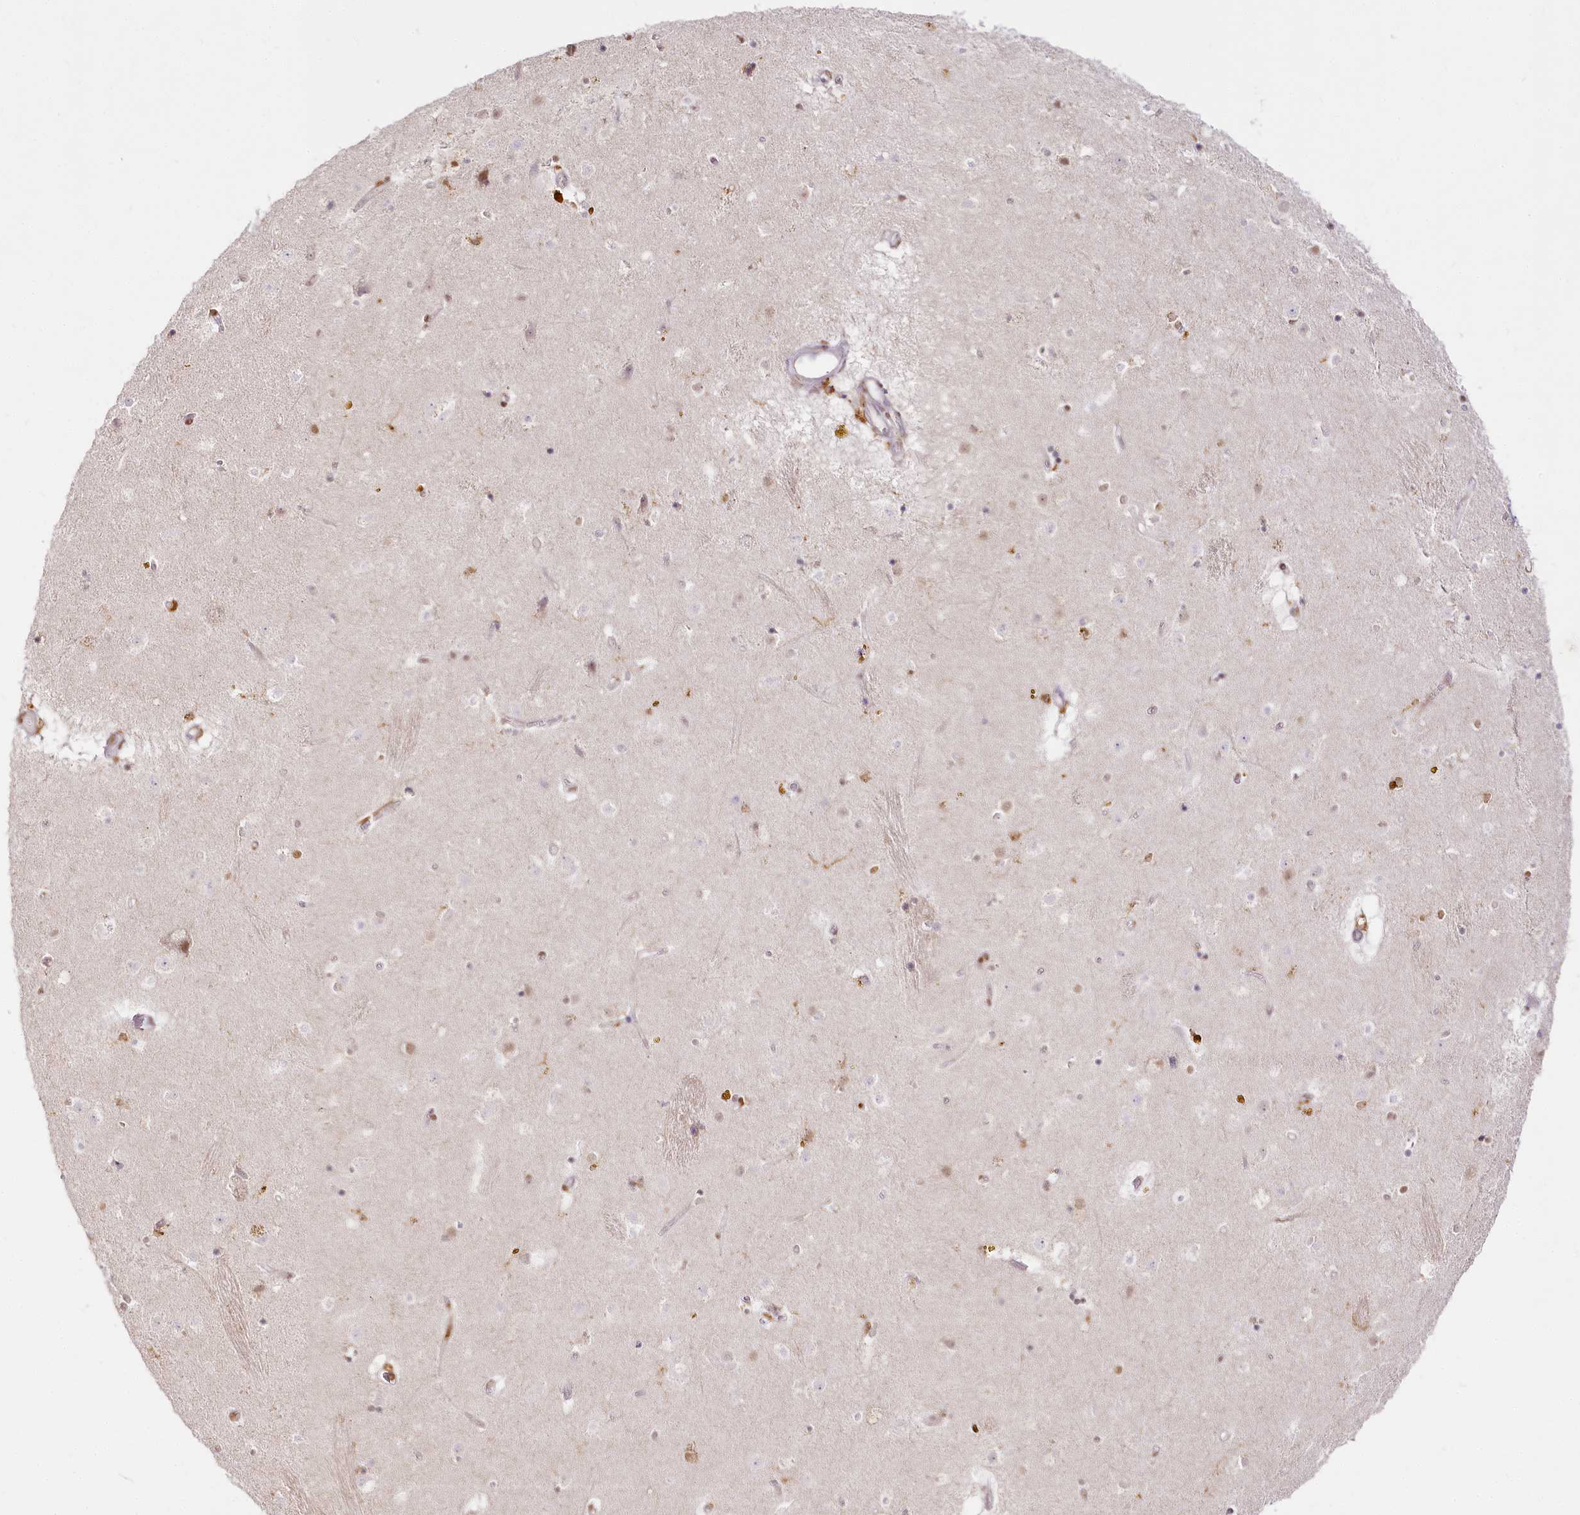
{"staining": {"intensity": "negative", "quantity": "none", "location": "none"}, "tissue": "caudate", "cell_type": "Glial cells", "image_type": "normal", "snomed": [{"axis": "morphology", "description": "Normal tissue, NOS"}, {"axis": "topography", "description": "Lateral ventricle wall"}], "caption": "The image reveals no staining of glial cells in unremarkable caudate. The staining is performed using DAB brown chromogen with nuclei counter-stained in using hematoxylin.", "gene": "DOCK2", "patient": {"sex": "male", "age": 70}}